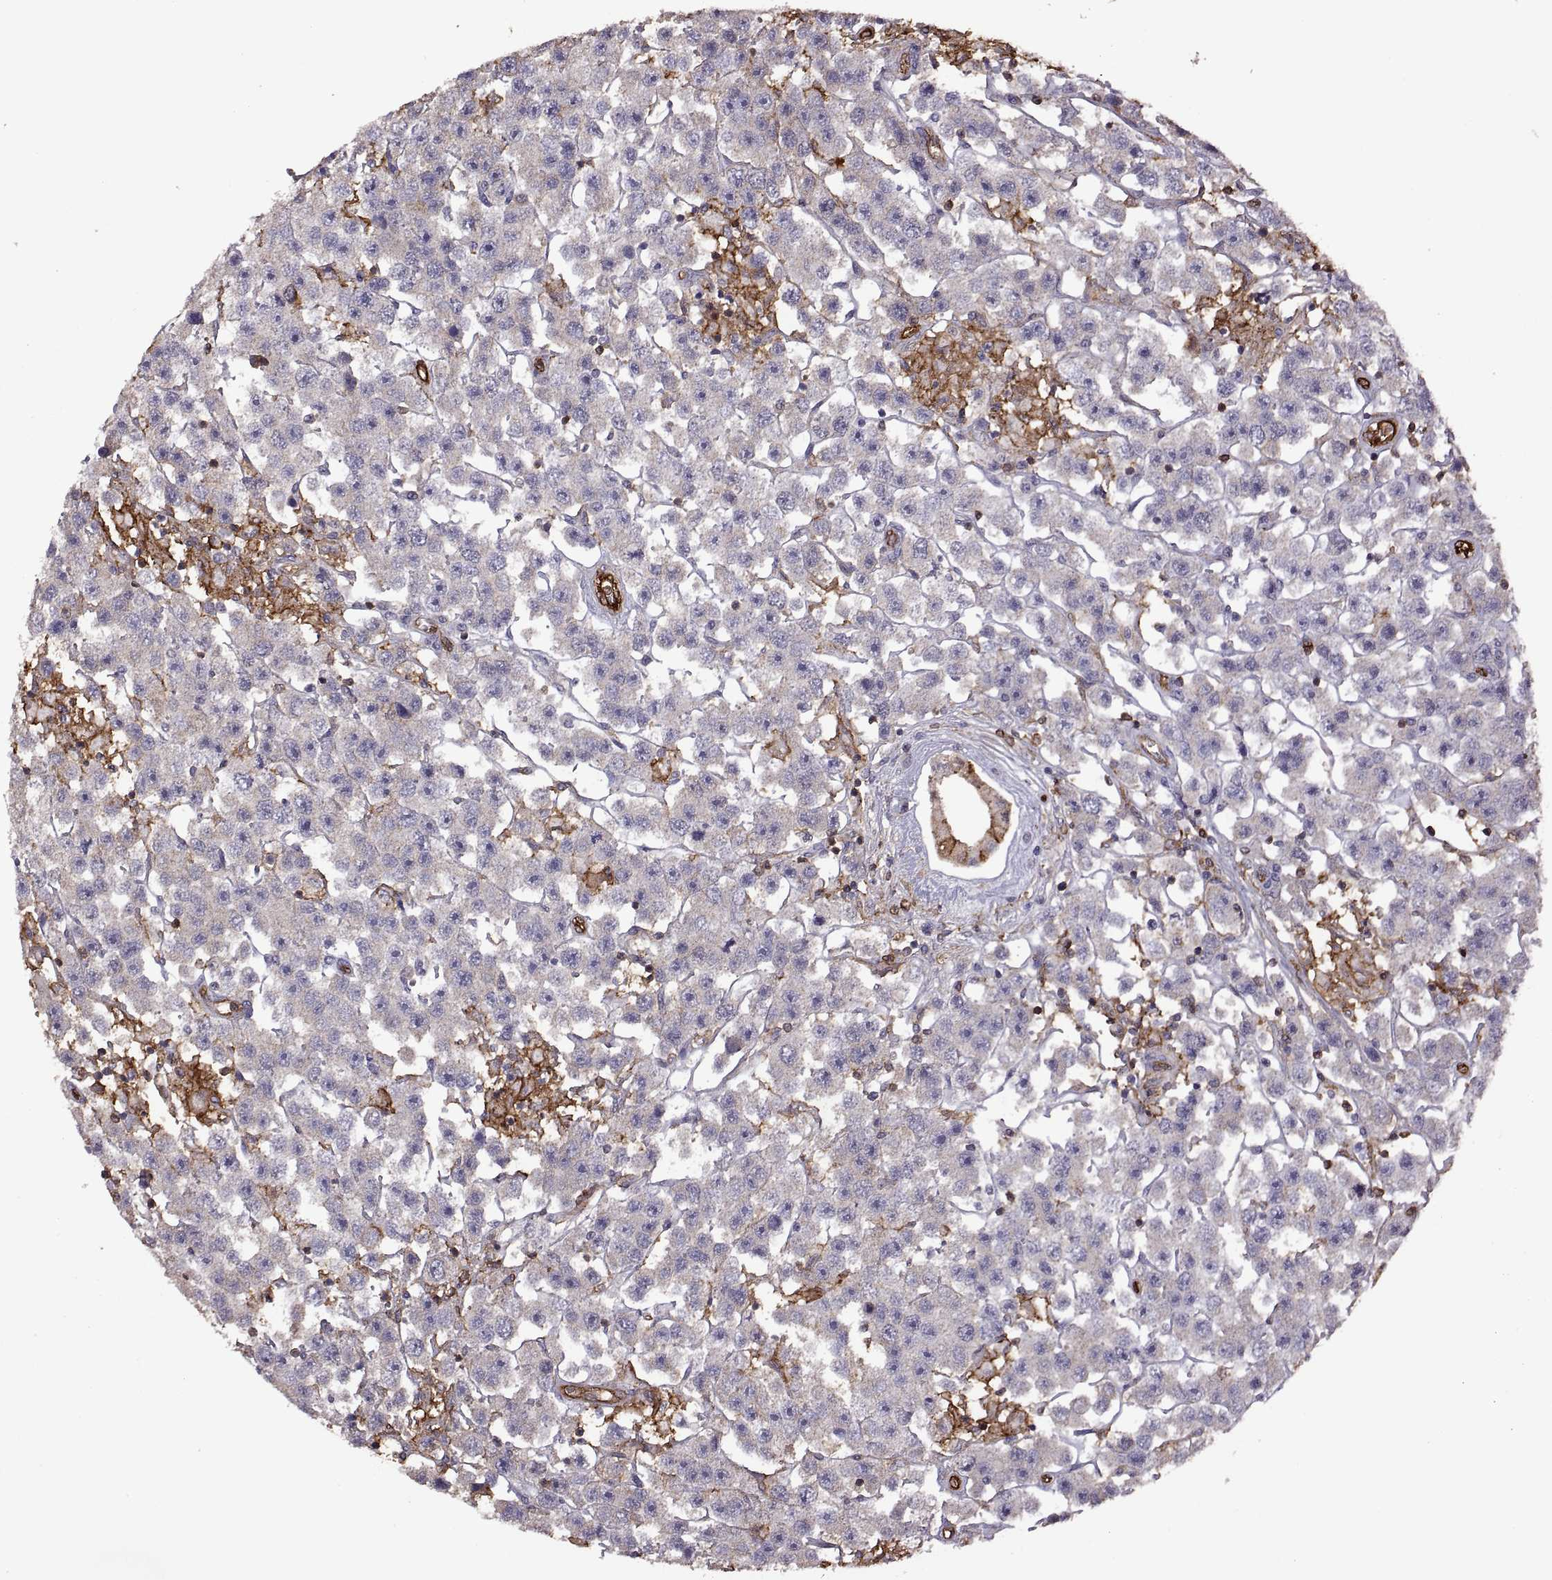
{"staining": {"intensity": "negative", "quantity": "none", "location": "none"}, "tissue": "testis cancer", "cell_type": "Tumor cells", "image_type": "cancer", "snomed": [{"axis": "morphology", "description": "Seminoma, NOS"}, {"axis": "topography", "description": "Testis"}], "caption": "This micrograph is of testis cancer (seminoma) stained with immunohistochemistry to label a protein in brown with the nuclei are counter-stained blue. There is no expression in tumor cells.", "gene": "S100A10", "patient": {"sex": "male", "age": 45}}